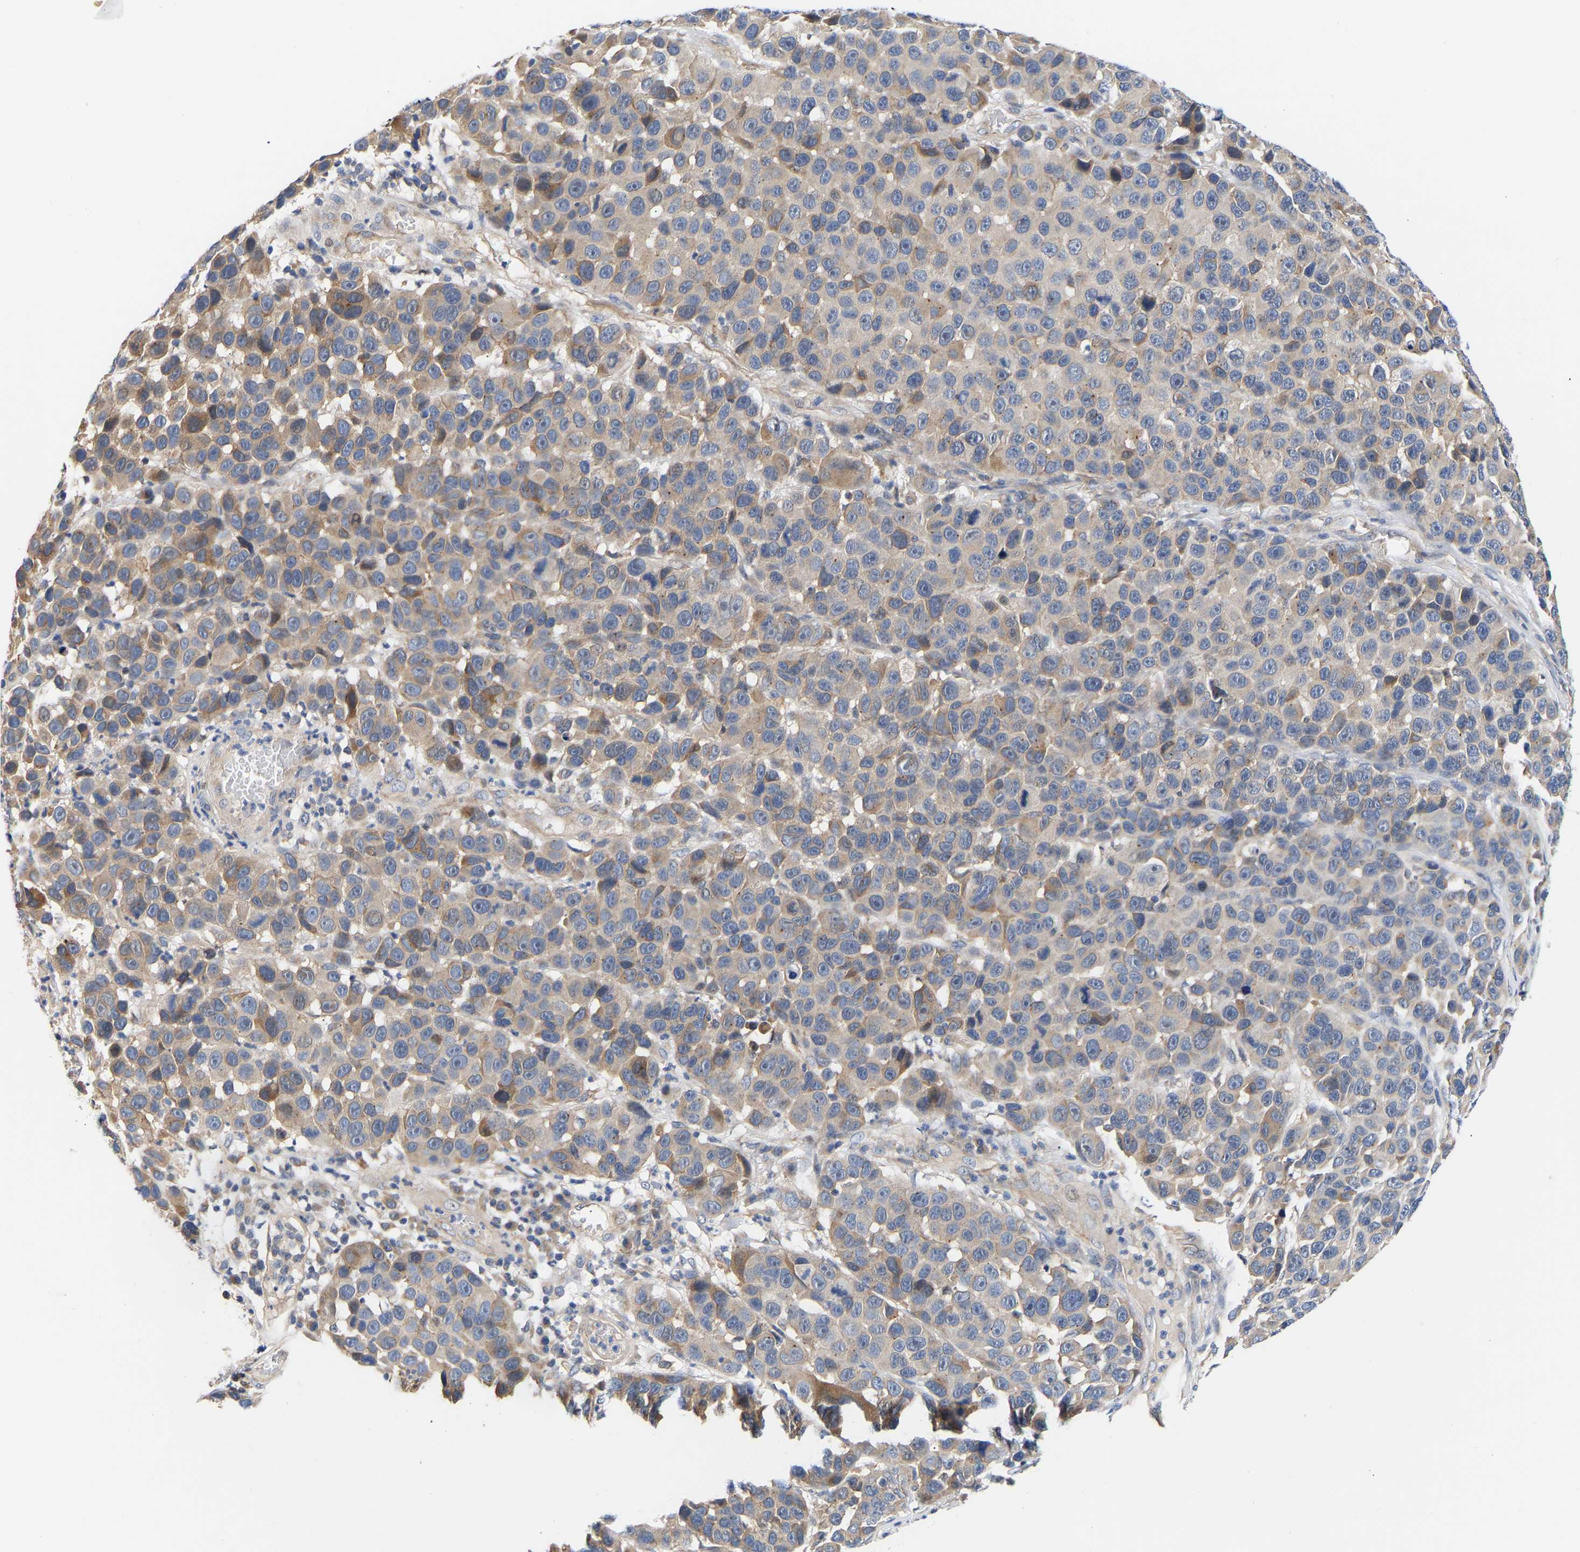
{"staining": {"intensity": "moderate", "quantity": "<25%", "location": "cytoplasmic/membranous"}, "tissue": "melanoma", "cell_type": "Tumor cells", "image_type": "cancer", "snomed": [{"axis": "morphology", "description": "Malignant melanoma, NOS"}, {"axis": "topography", "description": "Skin"}], "caption": "The micrograph demonstrates a brown stain indicating the presence of a protein in the cytoplasmic/membranous of tumor cells in melanoma. Using DAB (3,3'-diaminobenzidine) (brown) and hematoxylin (blue) stains, captured at high magnification using brightfield microscopy.", "gene": "KASH5", "patient": {"sex": "male", "age": 53}}